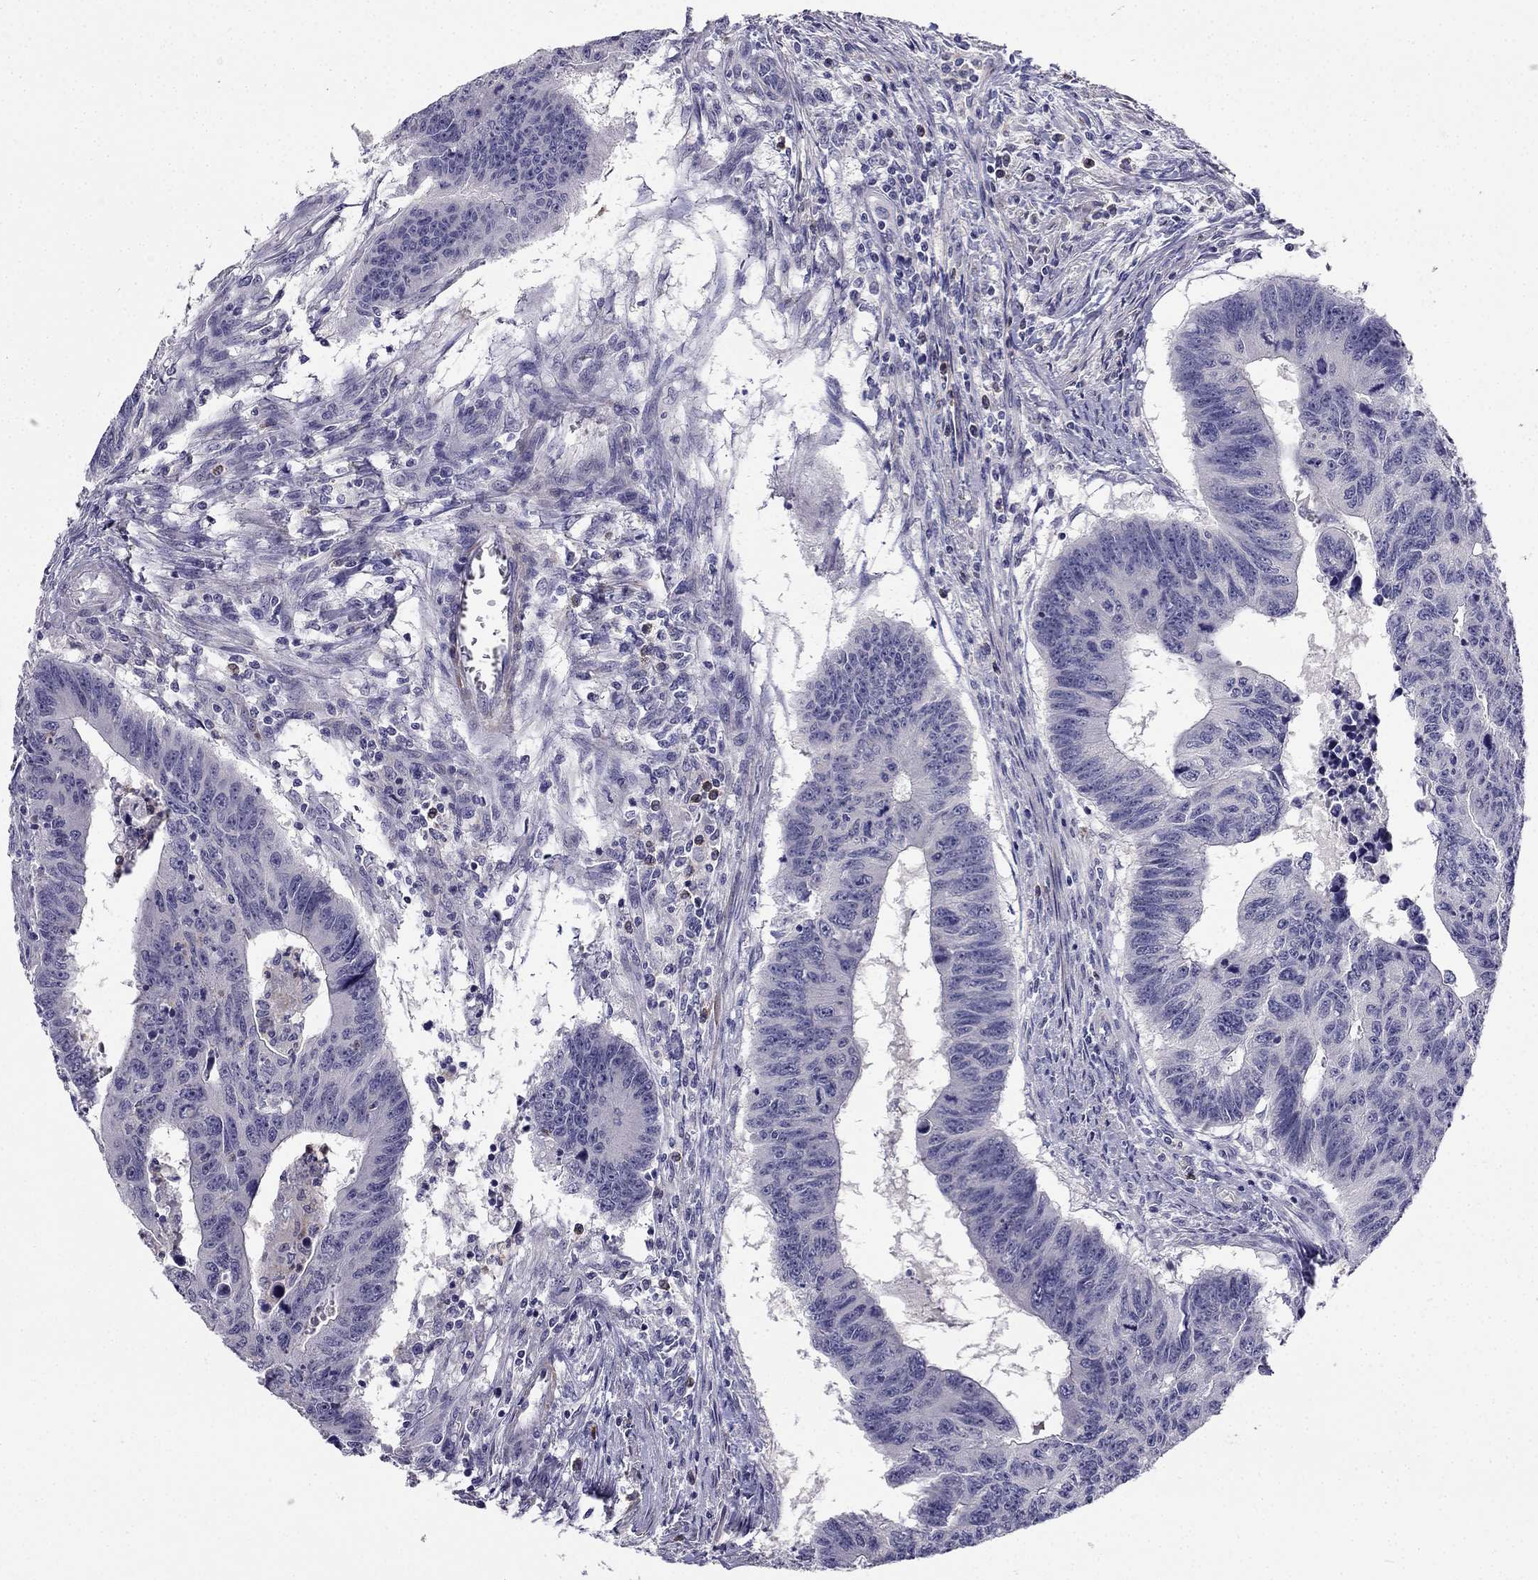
{"staining": {"intensity": "negative", "quantity": "none", "location": "none"}, "tissue": "colorectal cancer", "cell_type": "Tumor cells", "image_type": "cancer", "snomed": [{"axis": "morphology", "description": "Adenocarcinoma, NOS"}, {"axis": "topography", "description": "Rectum"}], "caption": "Colorectal cancer (adenocarcinoma) was stained to show a protein in brown. There is no significant expression in tumor cells.", "gene": "C16orf89", "patient": {"sex": "female", "age": 85}}